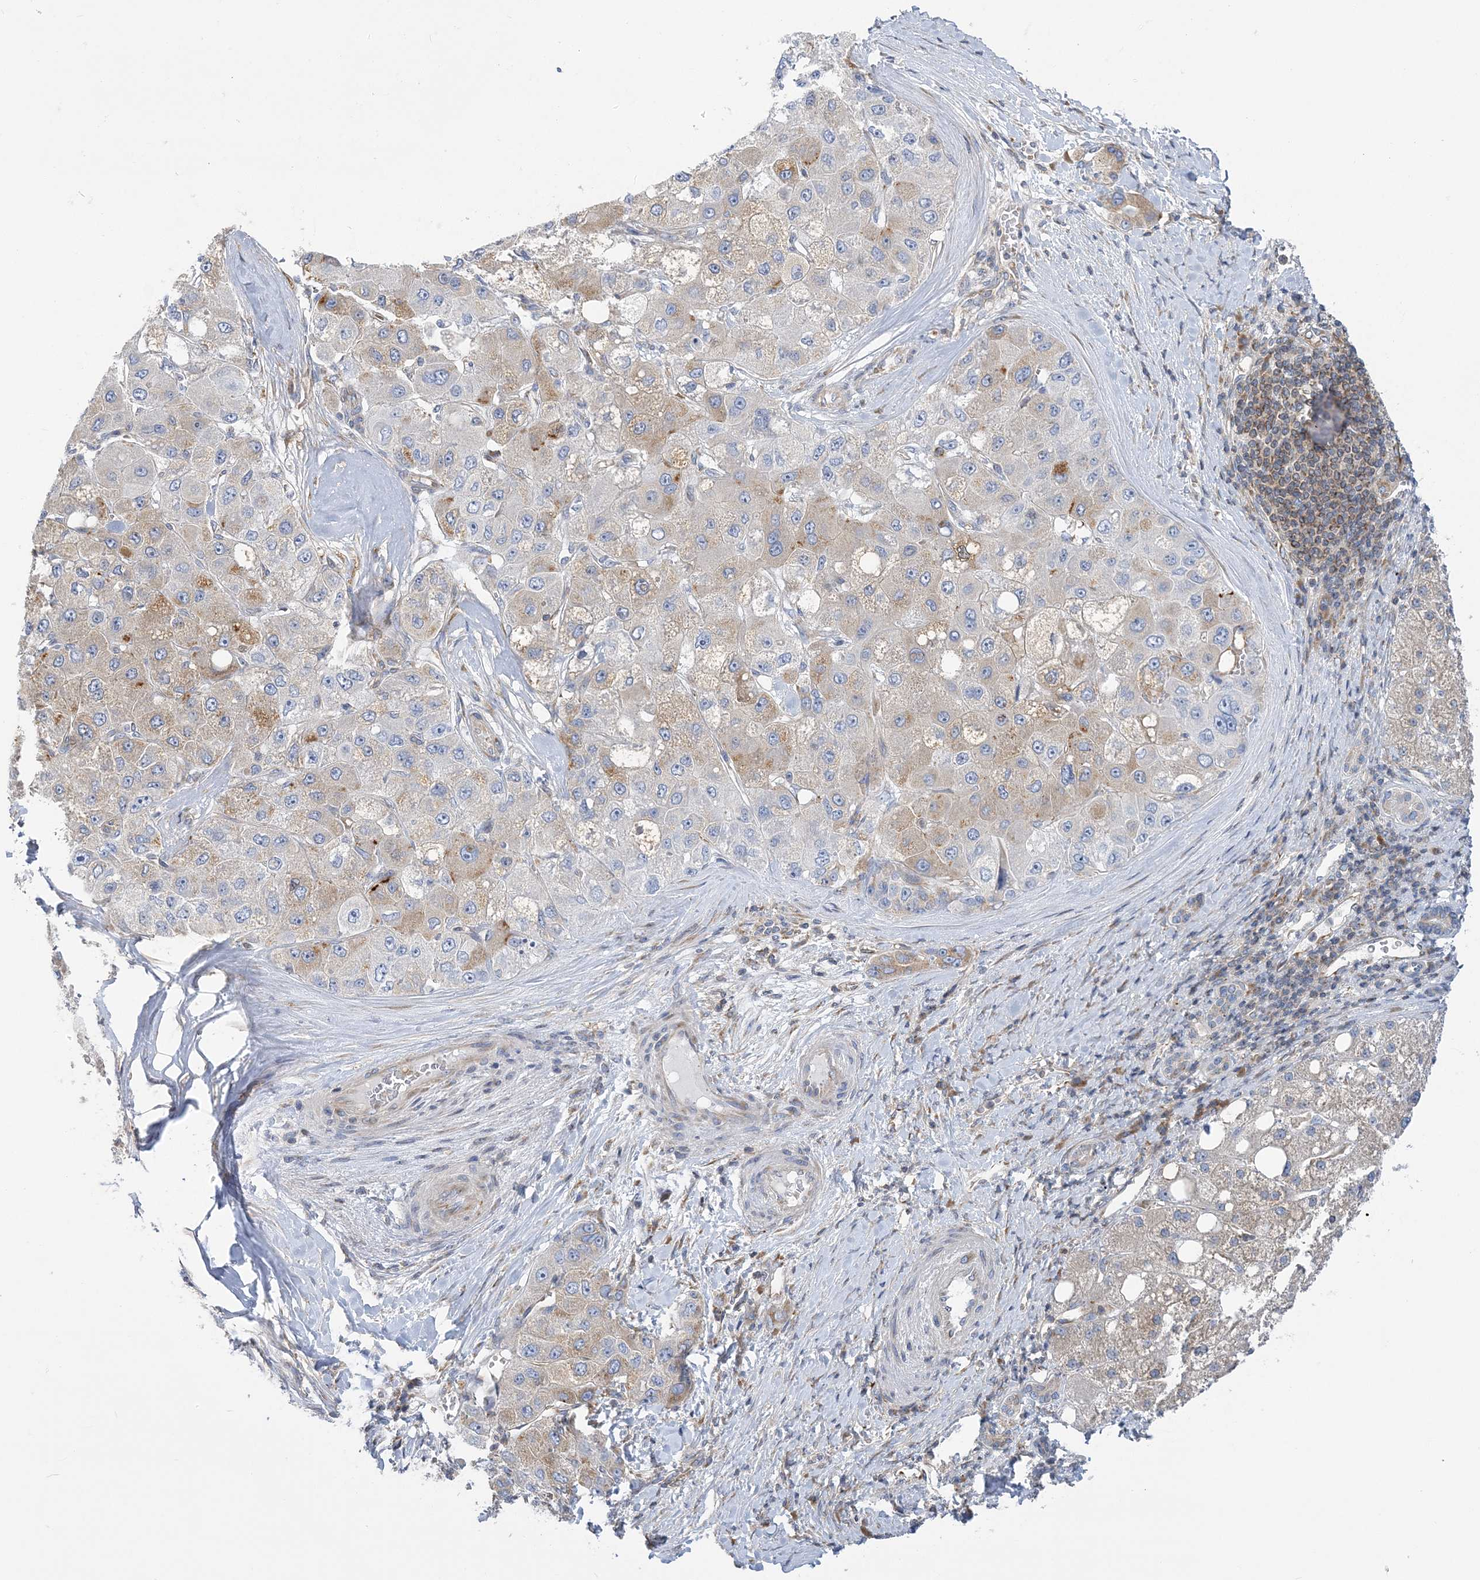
{"staining": {"intensity": "weak", "quantity": "25%-75%", "location": "cytoplasmic/membranous"}, "tissue": "liver cancer", "cell_type": "Tumor cells", "image_type": "cancer", "snomed": [{"axis": "morphology", "description": "Carcinoma, Hepatocellular, NOS"}, {"axis": "topography", "description": "Liver"}], "caption": "IHC image of neoplastic tissue: human hepatocellular carcinoma (liver) stained using IHC displays low levels of weak protein expression localized specifically in the cytoplasmic/membranous of tumor cells, appearing as a cytoplasmic/membranous brown color.", "gene": "FAM114A2", "patient": {"sex": "male", "age": 80}}